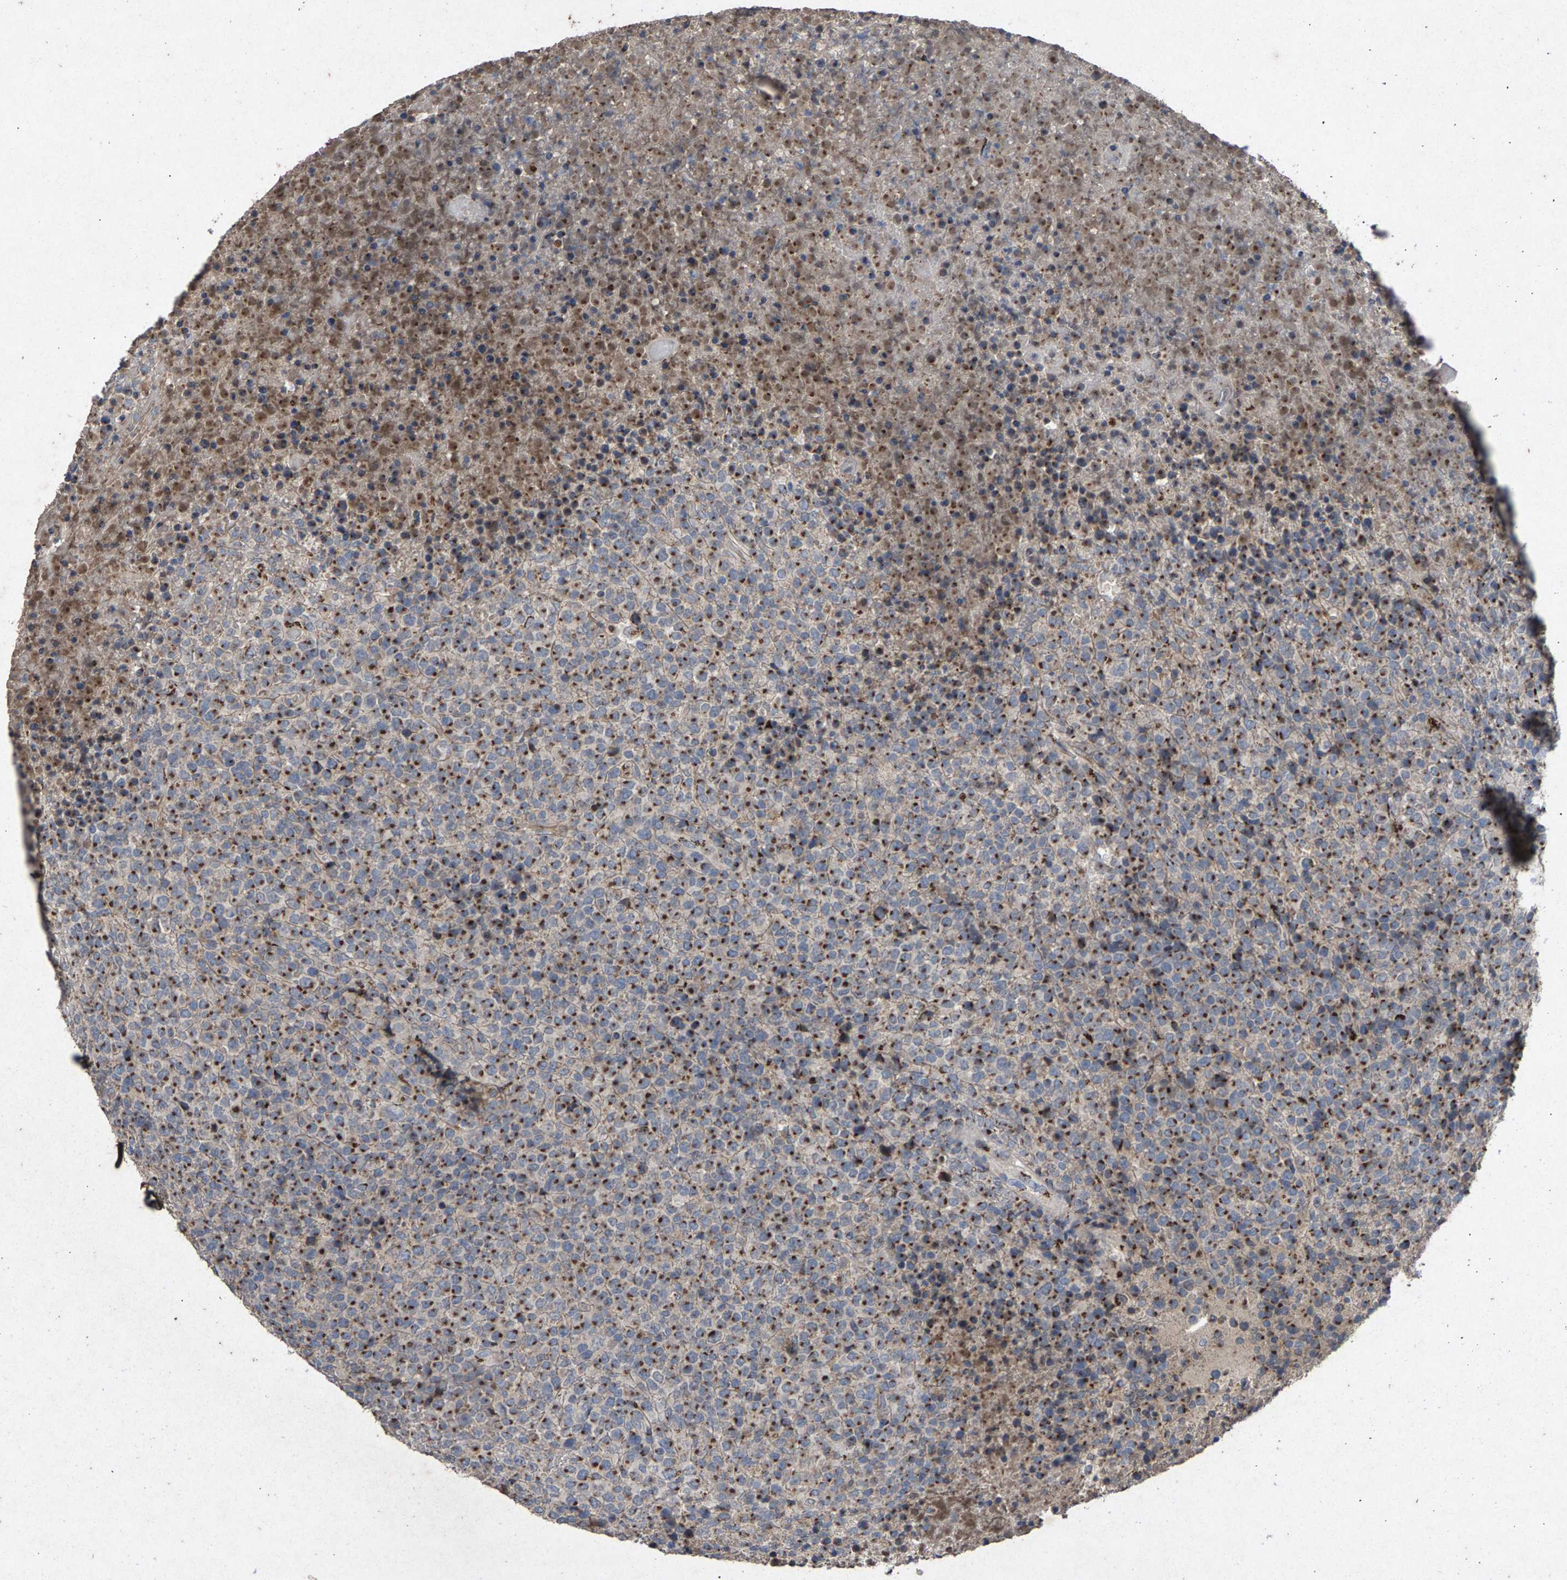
{"staining": {"intensity": "strong", "quantity": ">75%", "location": "cytoplasmic/membranous"}, "tissue": "lymphoma", "cell_type": "Tumor cells", "image_type": "cancer", "snomed": [{"axis": "morphology", "description": "Malignant lymphoma, non-Hodgkin's type, High grade"}, {"axis": "topography", "description": "Lymph node"}], "caption": "A brown stain labels strong cytoplasmic/membranous staining of a protein in lymphoma tumor cells. (DAB (3,3'-diaminobenzidine) IHC, brown staining for protein, blue staining for nuclei).", "gene": "MAN2A1", "patient": {"sex": "male", "age": 13}}